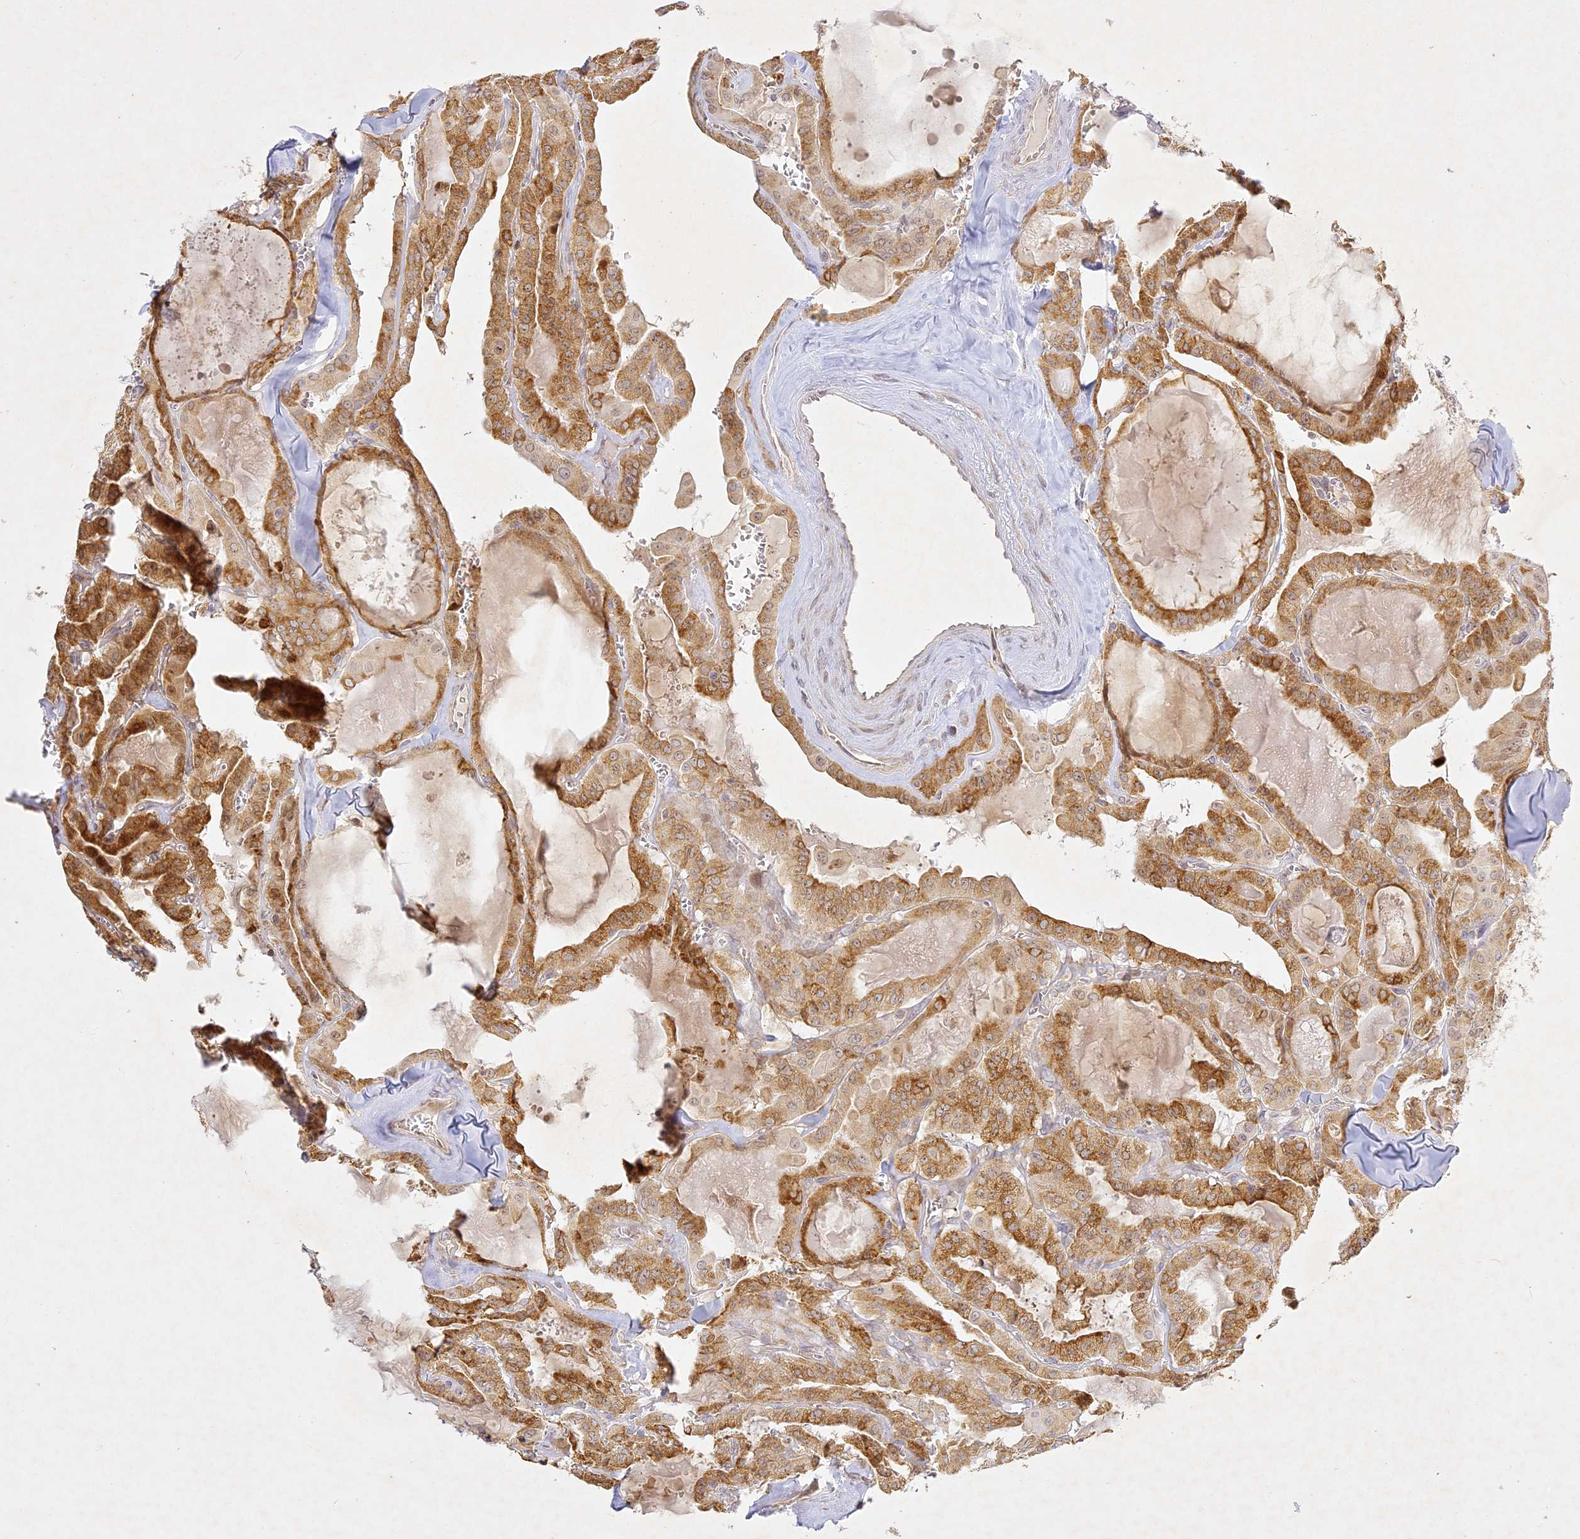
{"staining": {"intensity": "moderate", "quantity": ">75%", "location": "cytoplasmic/membranous"}, "tissue": "thyroid cancer", "cell_type": "Tumor cells", "image_type": "cancer", "snomed": [{"axis": "morphology", "description": "Papillary adenocarcinoma, NOS"}, {"axis": "topography", "description": "Thyroid gland"}], "caption": "Immunohistochemical staining of human thyroid cancer (papillary adenocarcinoma) shows medium levels of moderate cytoplasmic/membranous expression in about >75% of tumor cells.", "gene": "SLC30A5", "patient": {"sex": "male", "age": 52}}